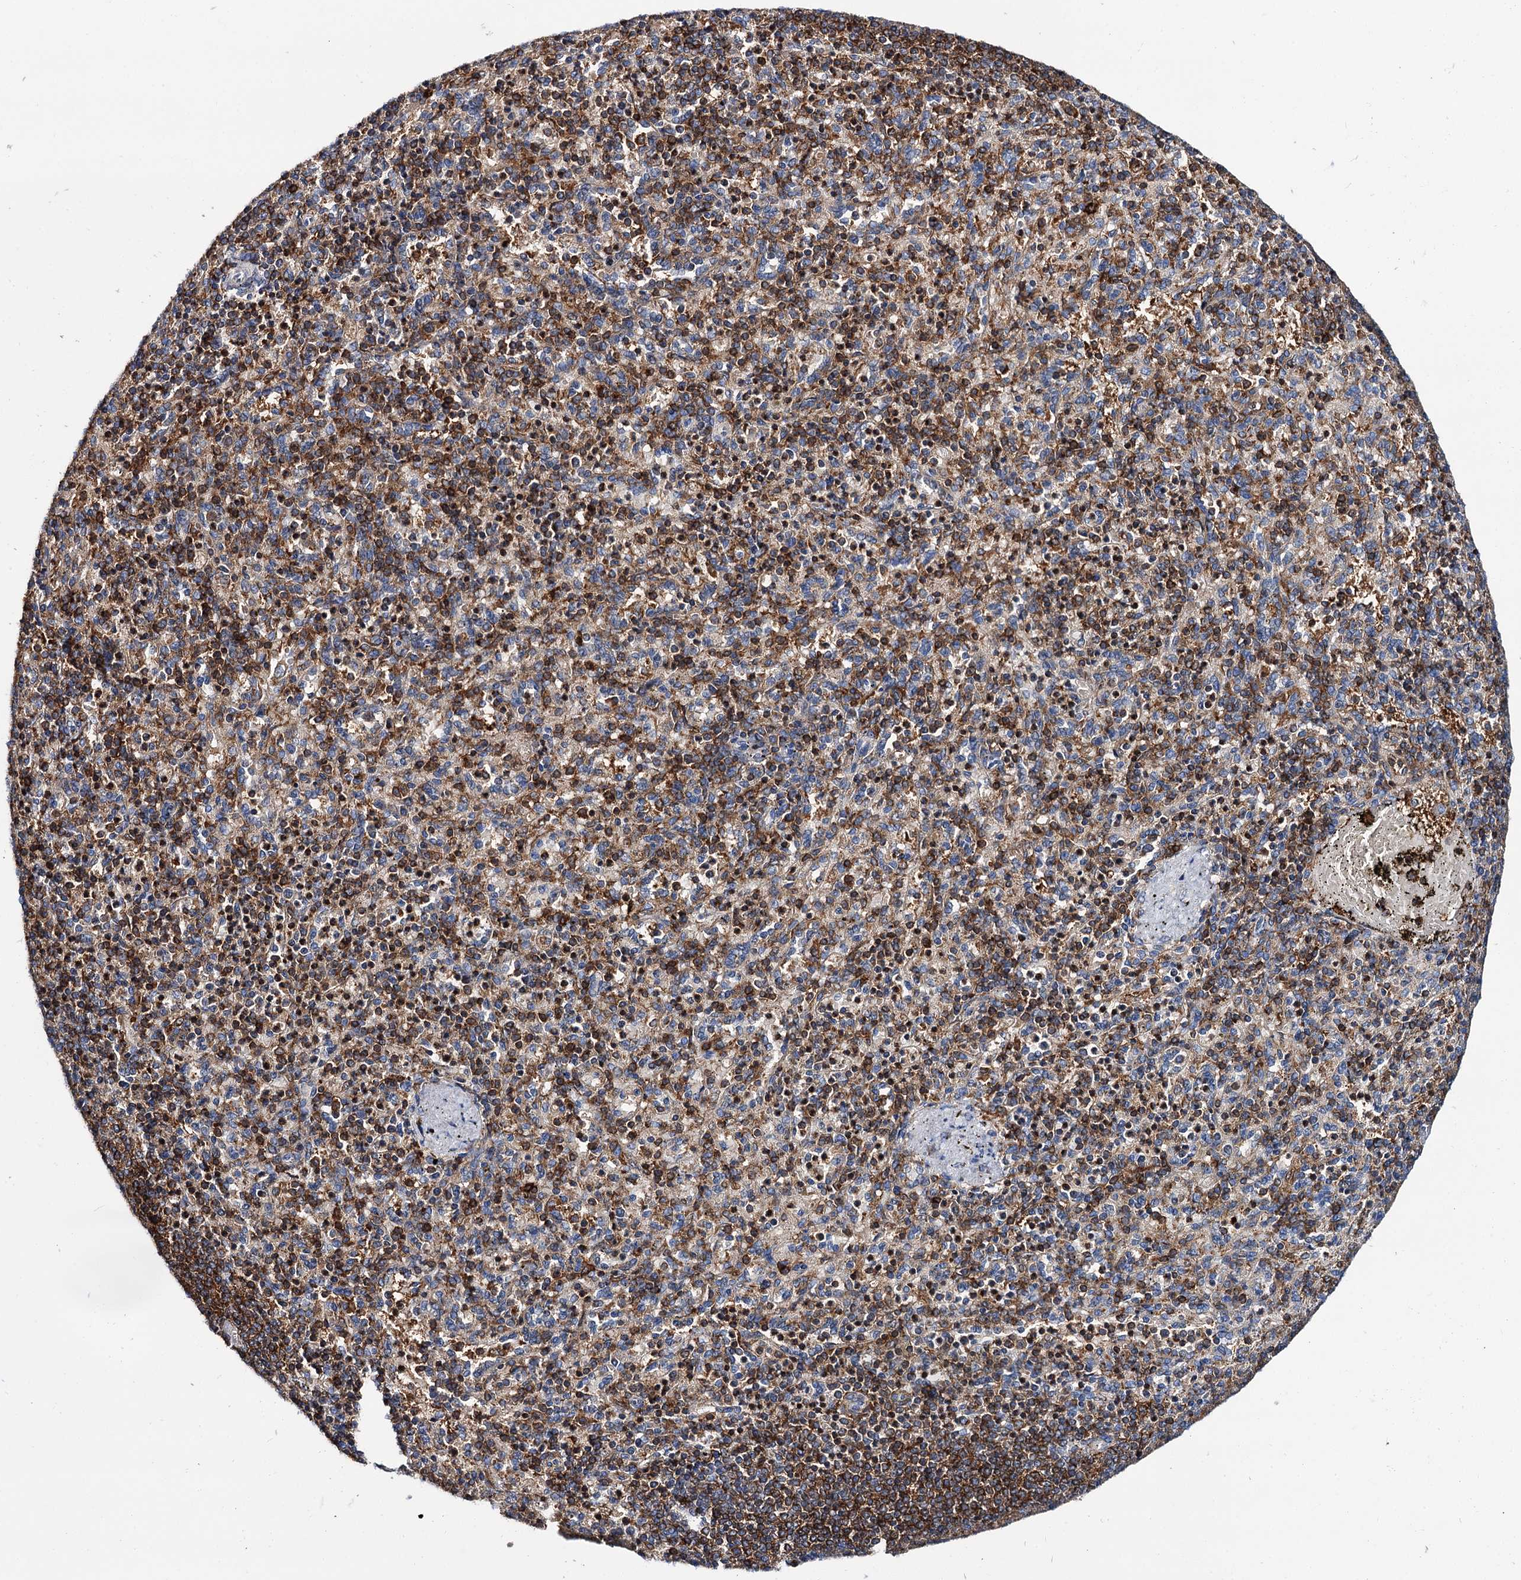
{"staining": {"intensity": "strong", "quantity": ">75%", "location": "cytoplasmic/membranous"}, "tissue": "spleen", "cell_type": "Cells in red pulp", "image_type": "normal", "snomed": [{"axis": "morphology", "description": "Normal tissue, NOS"}, {"axis": "topography", "description": "Spleen"}], "caption": "Strong cytoplasmic/membranous staining for a protein is present in about >75% of cells in red pulp of benign spleen using immunohistochemistry (IHC).", "gene": "UBASH3B", "patient": {"sex": "female", "age": 74}}